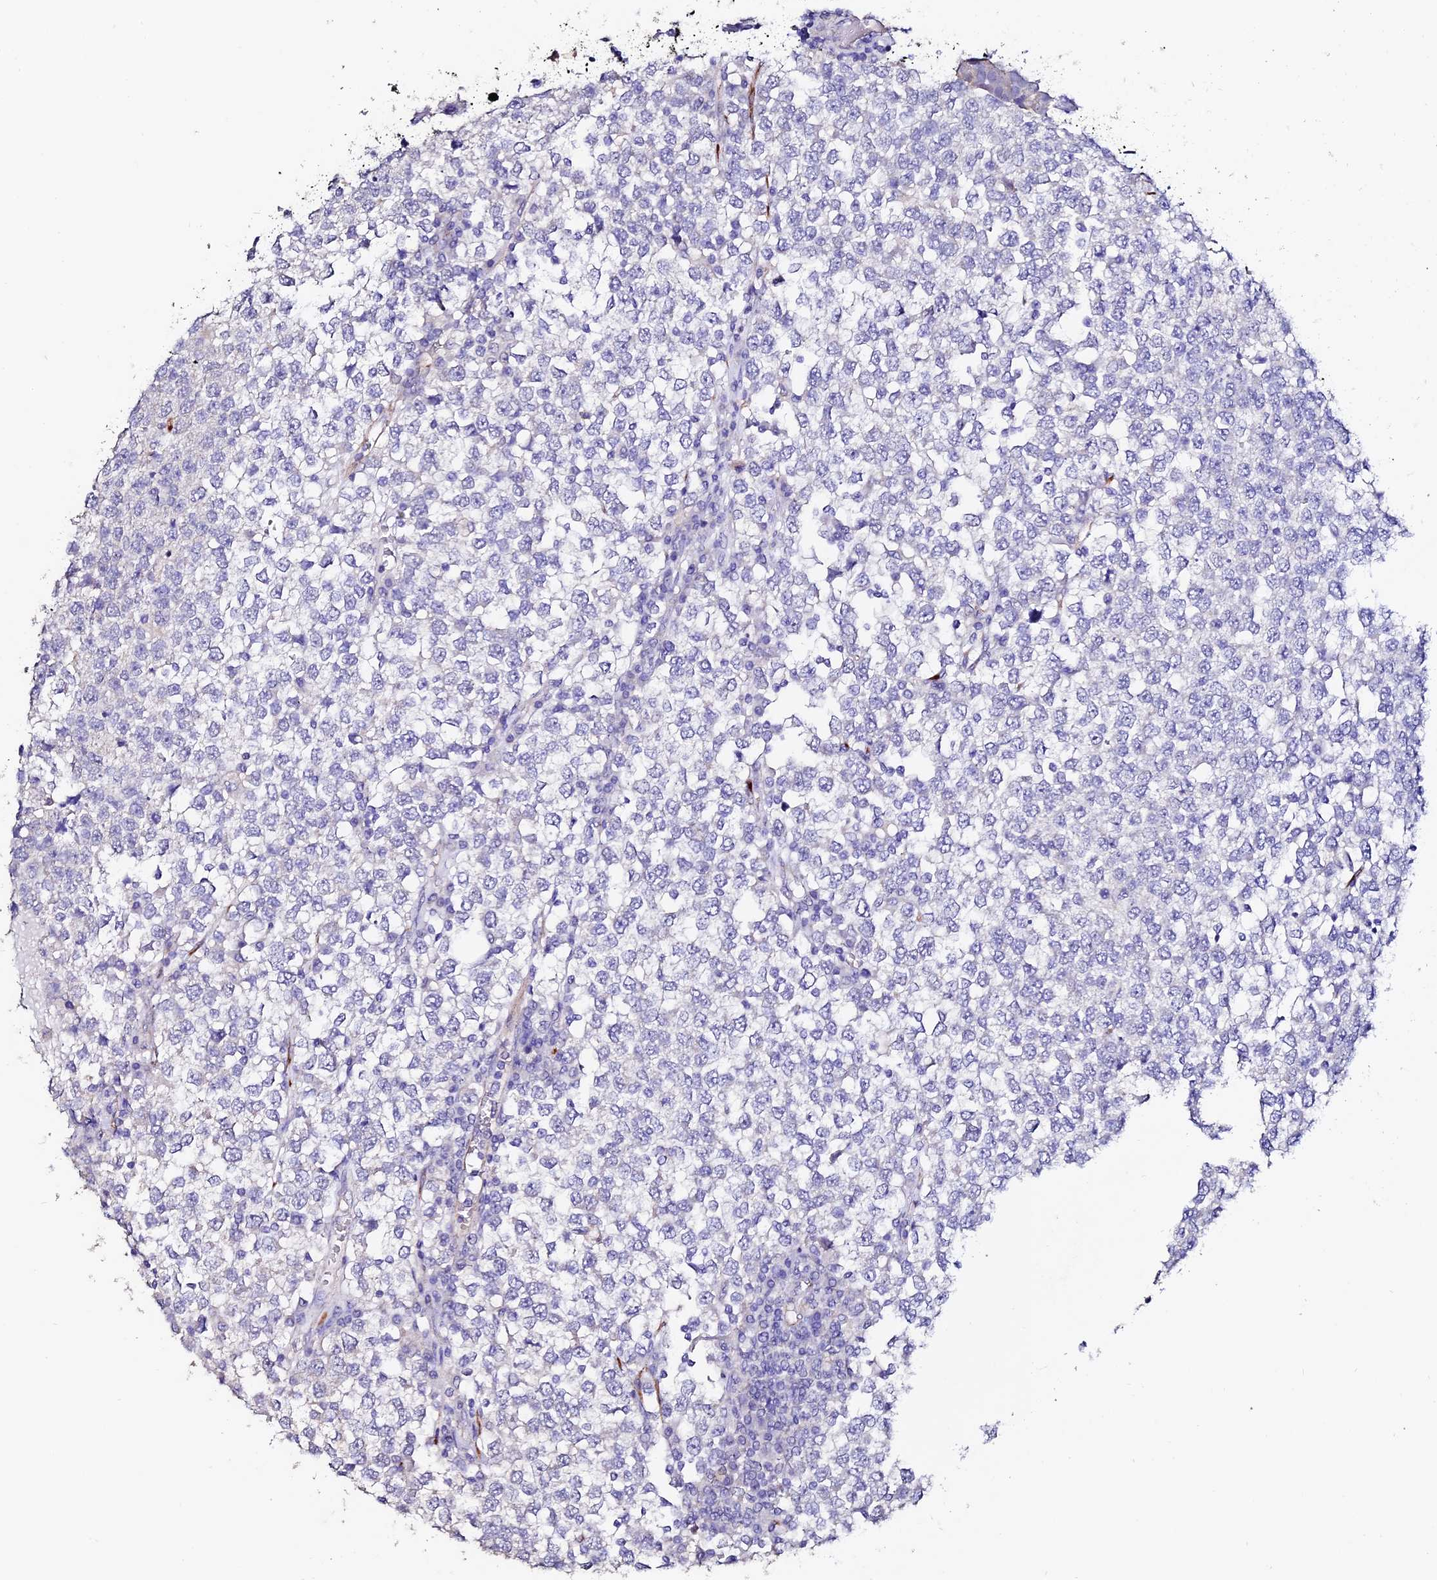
{"staining": {"intensity": "negative", "quantity": "none", "location": "none"}, "tissue": "testis cancer", "cell_type": "Tumor cells", "image_type": "cancer", "snomed": [{"axis": "morphology", "description": "Seminoma, NOS"}, {"axis": "topography", "description": "Testis"}], "caption": "High power microscopy image of an immunohistochemistry photomicrograph of testis seminoma, revealing no significant positivity in tumor cells. The staining is performed using DAB (3,3'-diaminobenzidine) brown chromogen with nuclei counter-stained in using hematoxylin.", "gene": "ESM1", "patient": {"sex": "male", "age": 65}}